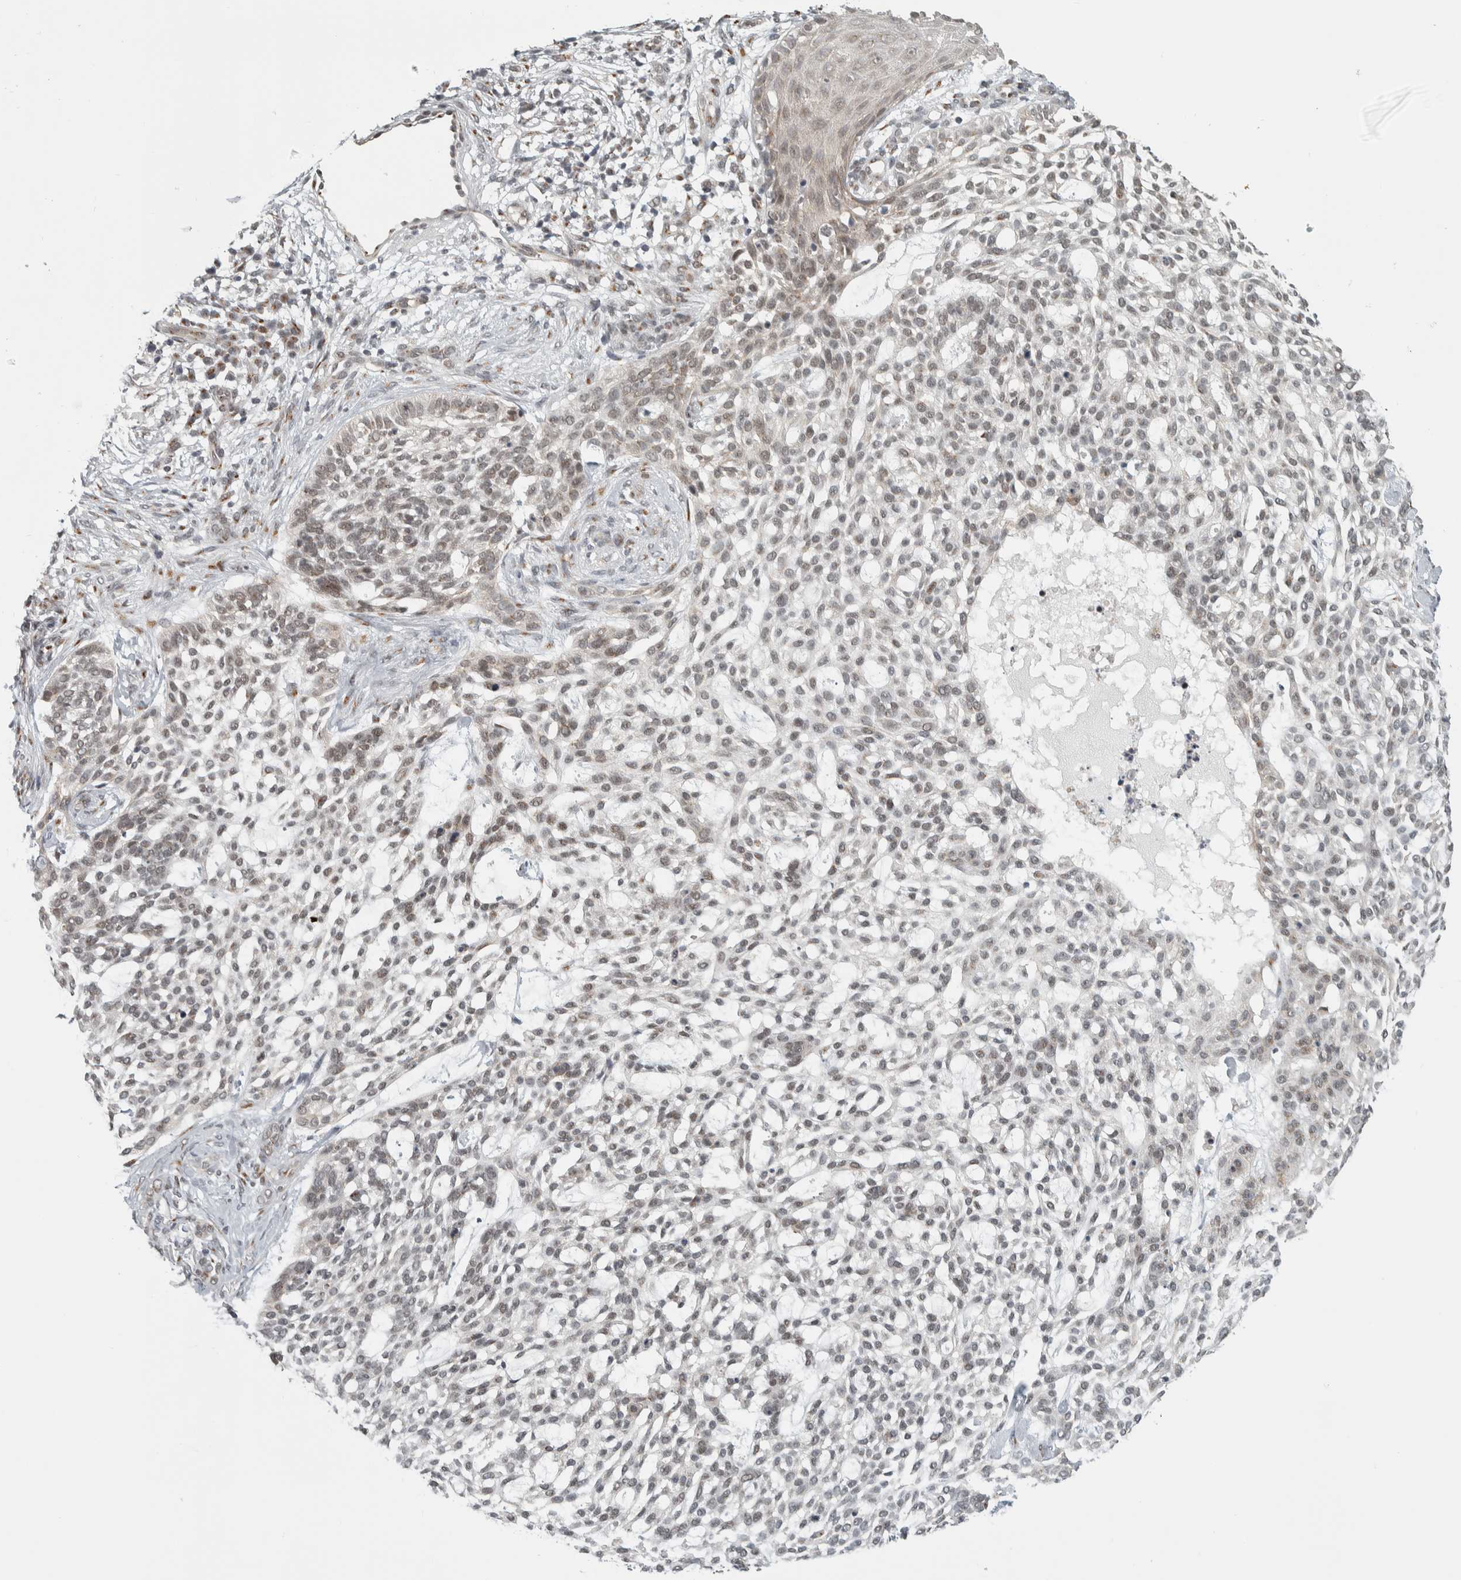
{"staining": {"intensity": "moderate", "quantity": "<25%", "location": "nuclear"}, "tissue": "skin cancer", "cell_type": "Tumor cells", "image_type": "cancer", "snomed": [{"axis": "morphology", "description": "Basal cell carcinoma"}, {"axis": "topography", "description": "Skin"}], "caption": "Human skin basal cell carcinoma stained with a brown dye shows moderate nuclear positive positivity in approximately <25% of tumor cells.", "gene": "ZMYND8", "patient": {"sex": "female", "age": 64}}